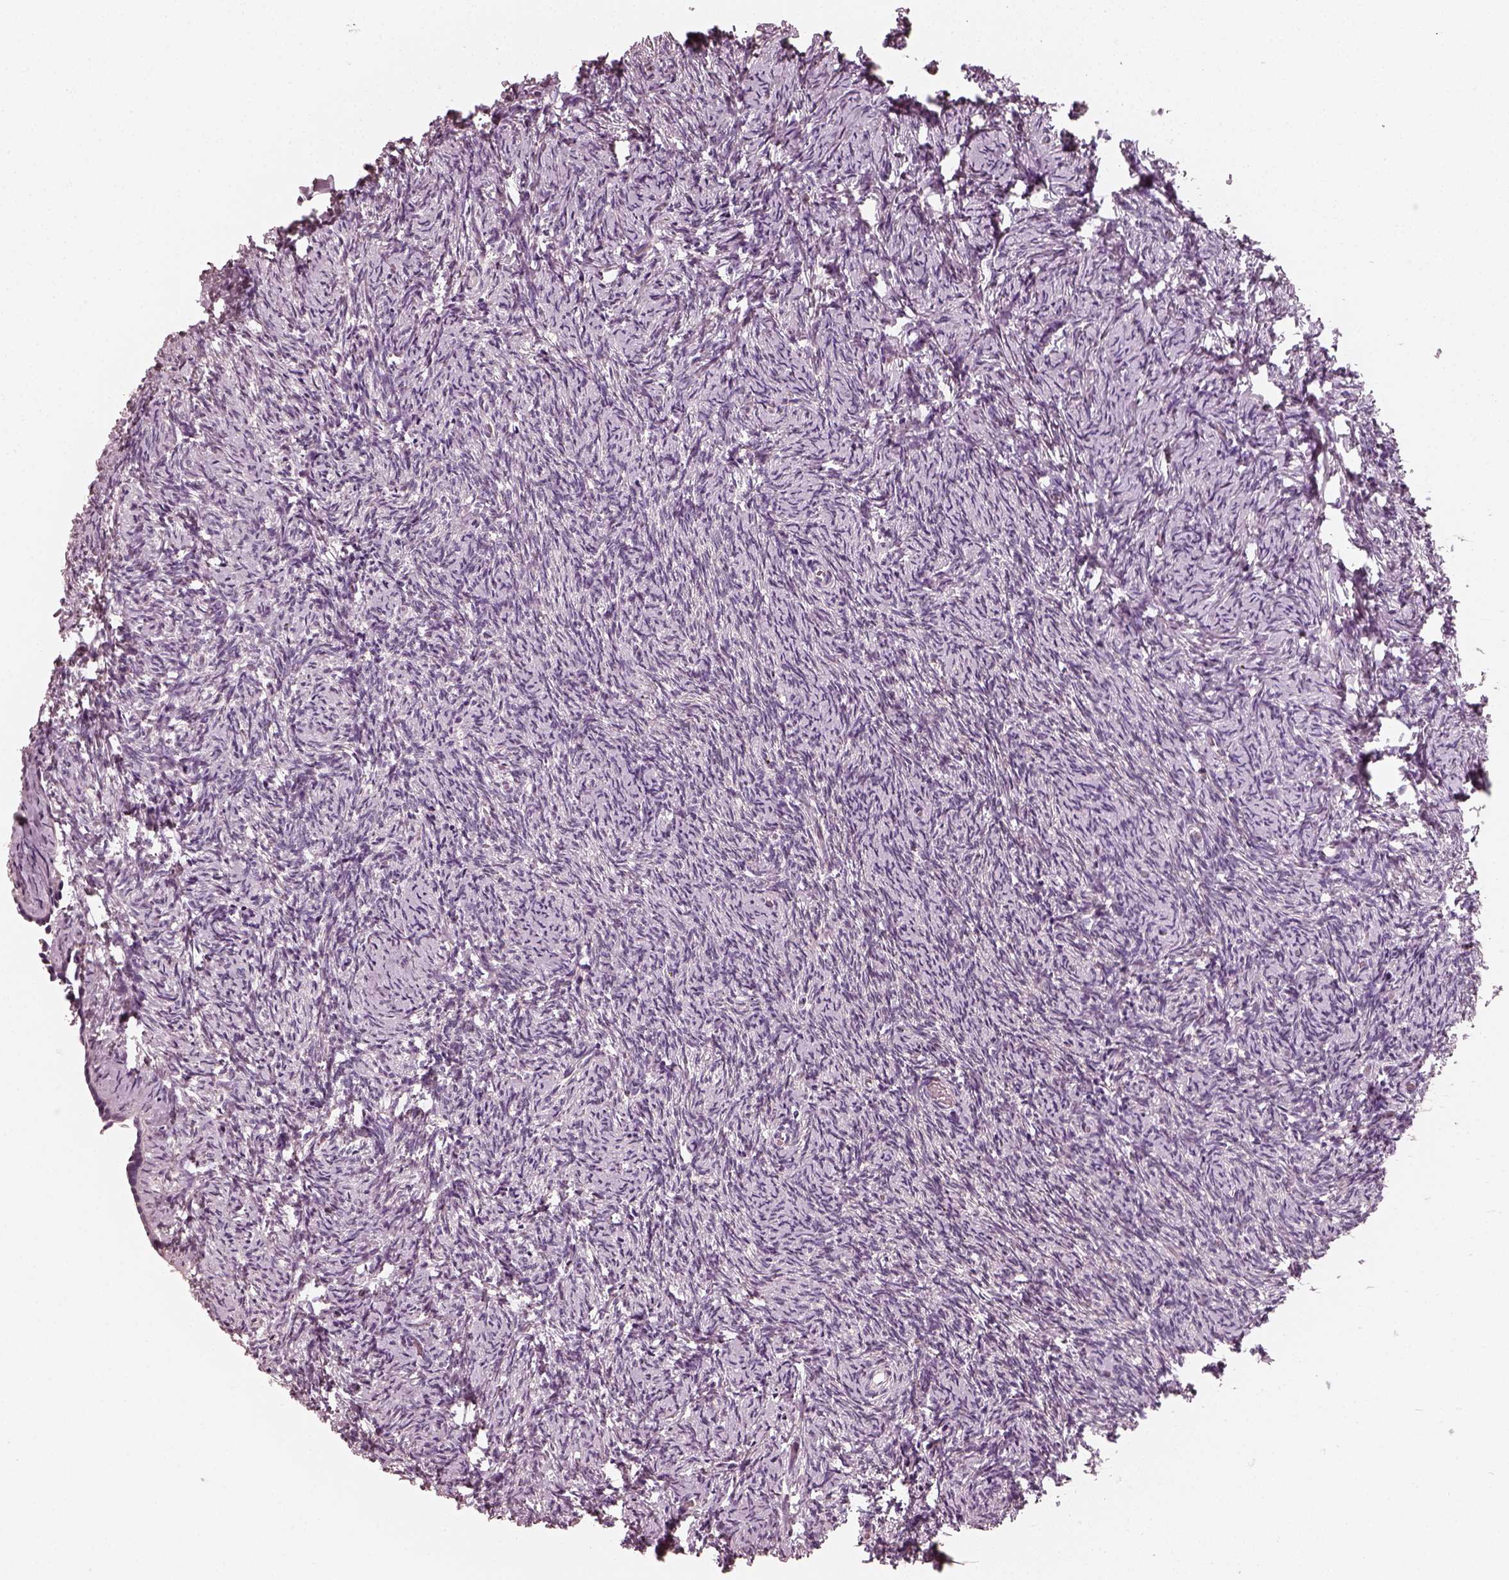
{"staining": {"intensity": "negative", "quantity": "none", "location": "none"}, "tissue": "ovary", "cell_type": "Ovarian stroma cells", "image_type": "normal", "snomed": [{"axis": "morphology", "description": "Normal tissue, NOS"}, {"axis": "topography", "description": "Ovary"}], "caption": "IHC photomicrograph of unremarkable ovary: human ovary stained with DAB (3,3'-diaminobenzidine) shows no significant protein staining in ovarian stroma cells.", "gene": "RS1", "patient": {"sex": "female", "age": 39}}